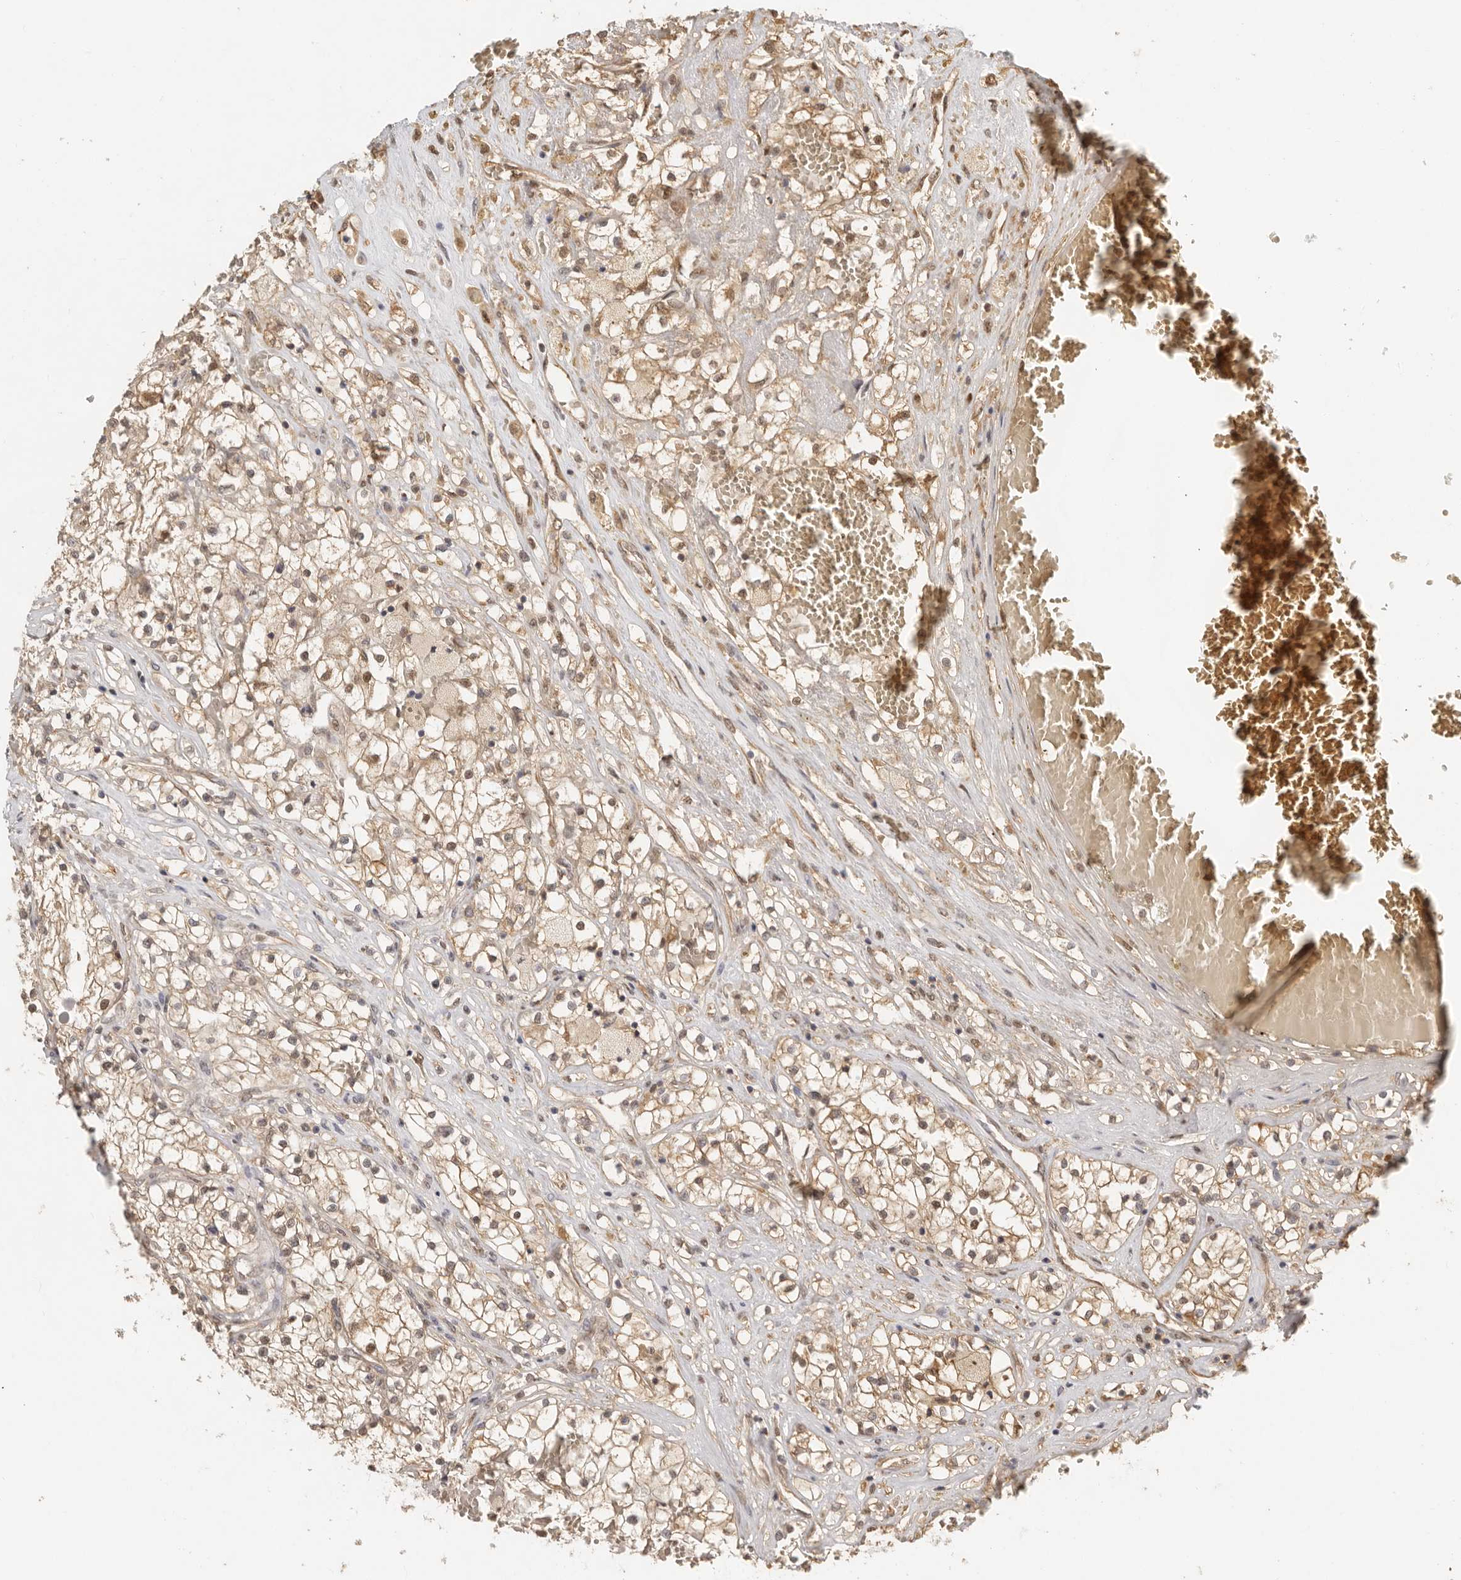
{"staining": {"intensity": "moderate", "quantity": ">75%", "location": "cytoplasmic/membranous,nuclear"}, "tissue": "renal cancer", "cell_type": "Tumor cells", "image_type": "cancer", "snomed": [{"axis": "morphology", "description": "Normal tissue, NOS"}, {"axis": "morphology", "description": "Adenocarcinoma, NOS"}, {"axis": "topography", "description": "Kidney"}], "caption": "IHC micrograph of neoplastic tissue: renal cancer (adenocarcinoma) stained using immunohistochemistry (IHC) shows medium levels of moderate protein expression localized specifically in the cytoplasmic/membranous and nuclear of tumor cells, appearing as a cytoplasmic/membranous and nuclear brown color.", "gene": "PSMA5", "patient": {"sex": "male", "age": 68}}